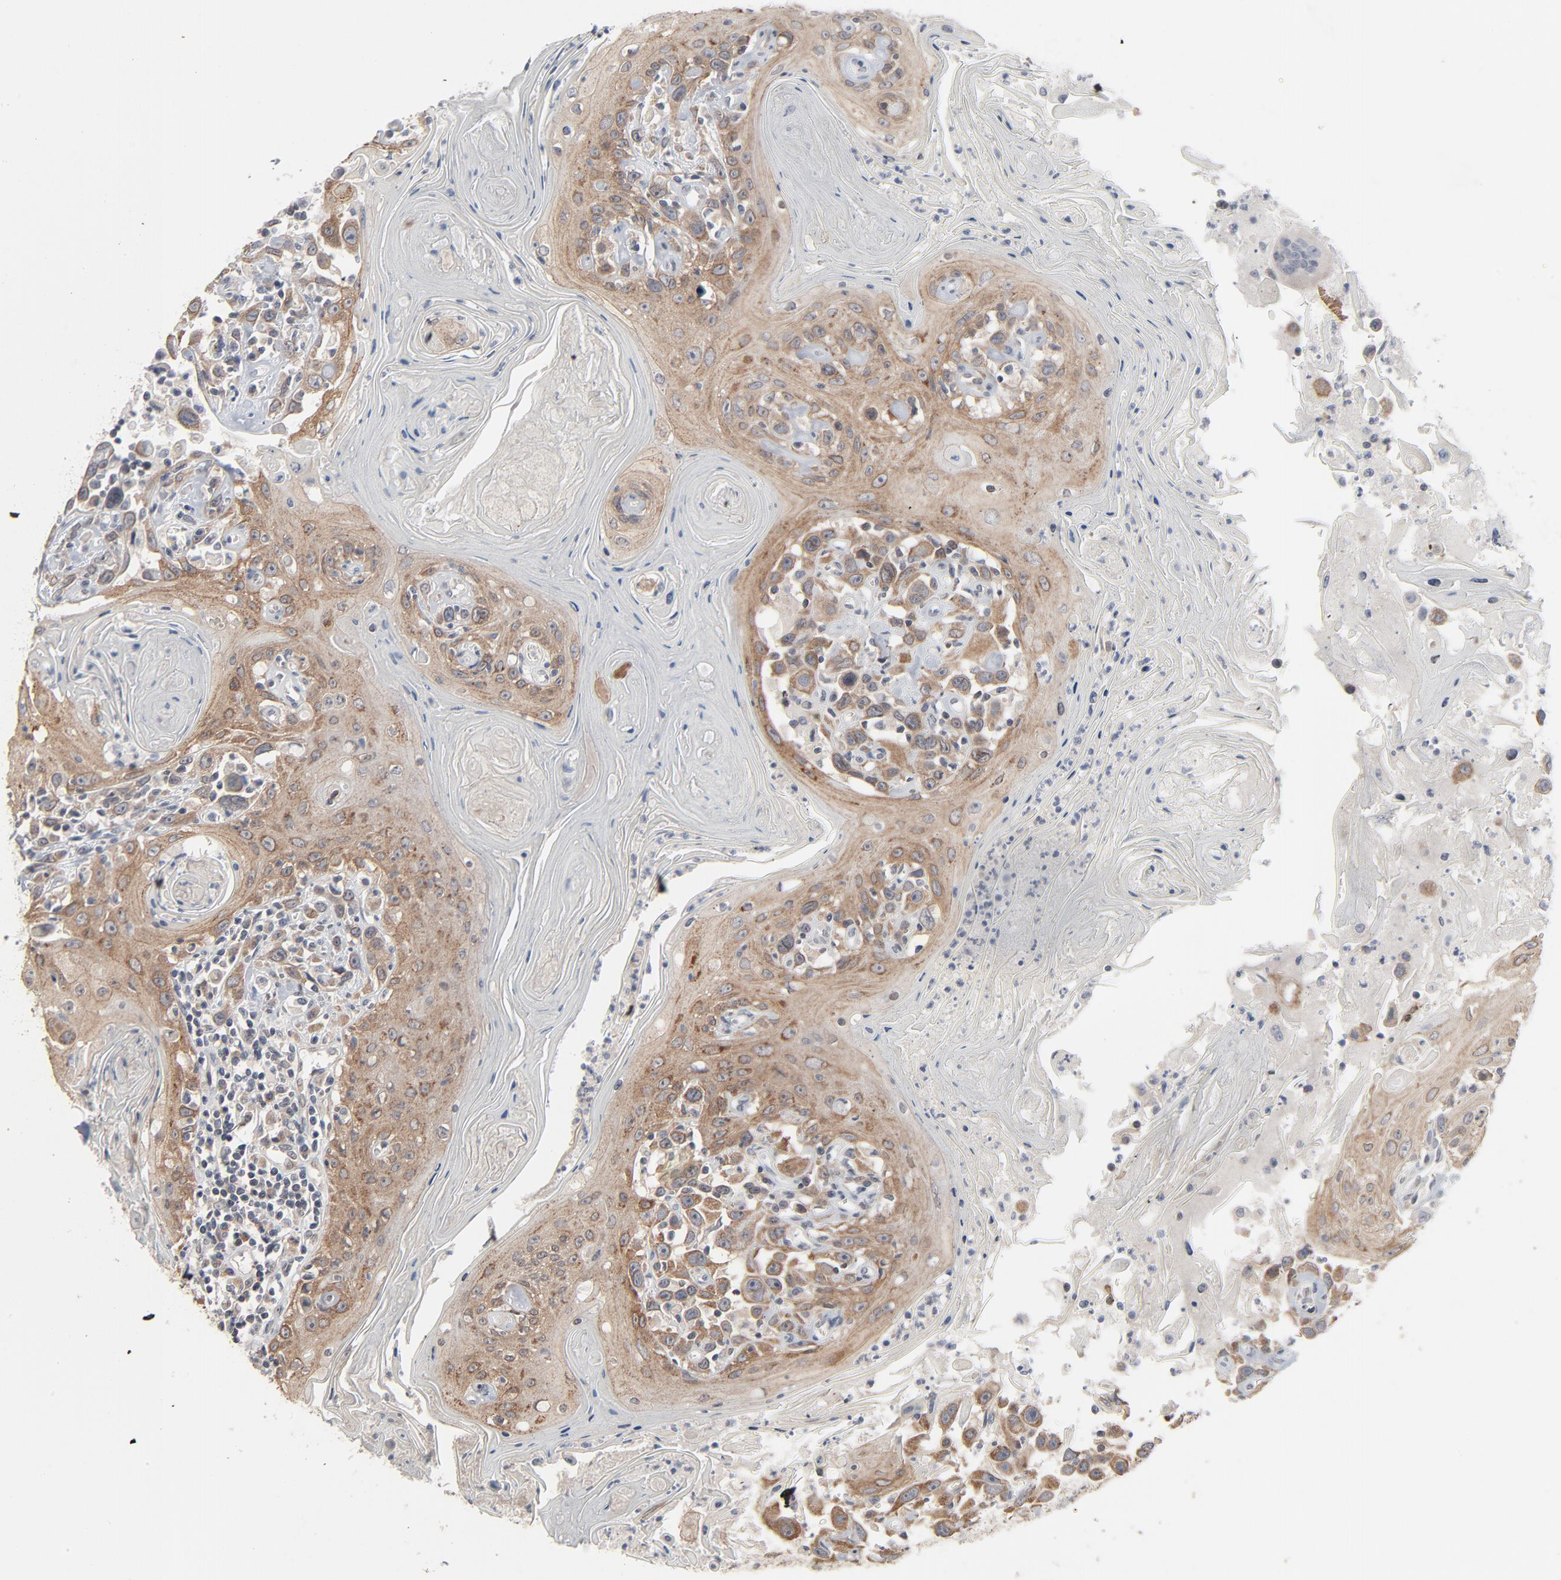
{"staining": {"intensity": "moderate", "quantity": ">75%", "location": "cytoplasmic/membranous"}, "tissue": "head and neck cancer", "cell_type": "Tumor cells", "image_type": "cancer", "snomed": [{"axis": "morphology", "description": "Squamous cell carcinoma, NOS"}, {"axis": "topography", "description": "Oral tissue"}, {"axis": "topography", "description": "Head-Neck"}], "caption": "The immunohistochemical stain shows moderate cytoplasmic/membranous positivity in tumor cells of squamous cell carcinoma (head and neck) tissue.", "gene": "ITPR3", "patient": {"sex": "female", "age": 76}}